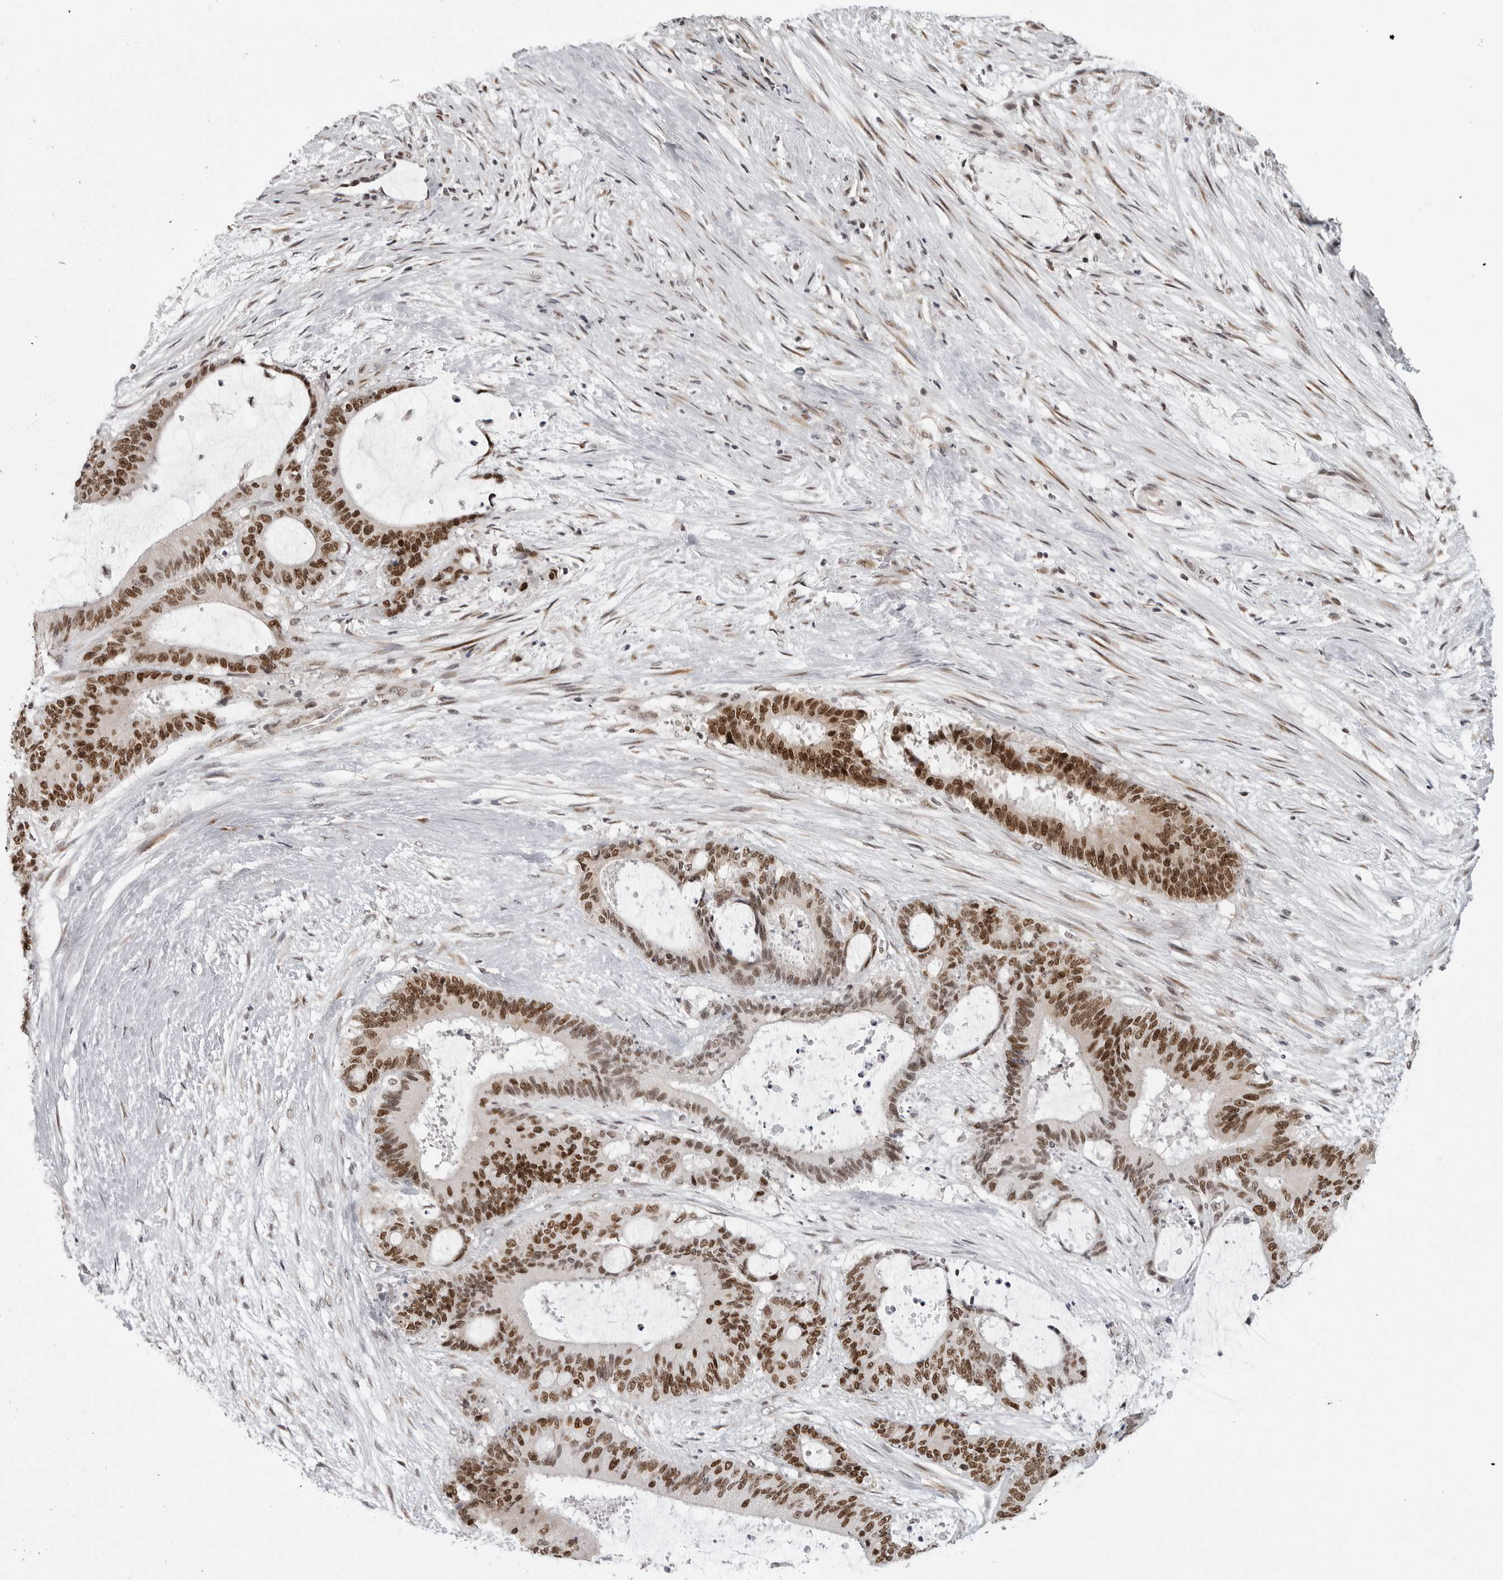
{"staining": {"intensity": "strong", "quantity": ">75%", "location": "nuclear"}, "tissue": "liver cancer", "cell_type": "Tumor cells", "image_type": "cancer", "snomed": [{"axis": "morphology", "description": "Normal tissue, NOS"}, {"axis": "morphology", "description": "Cholangiocarcinoma"}, {"axis": "topography", "description": "Liver"}, {"axis": "topography", "description": "Peripheral nerve tissue"}], "caption": "Approximately >75% of tumor cells in cholangiocarcinoma (liver) show strong nuclear protein staining as visualized by brown immunohistochemical staining.", "gene": "PRDM10", "patient": {"sex": "female", "age": 73}}